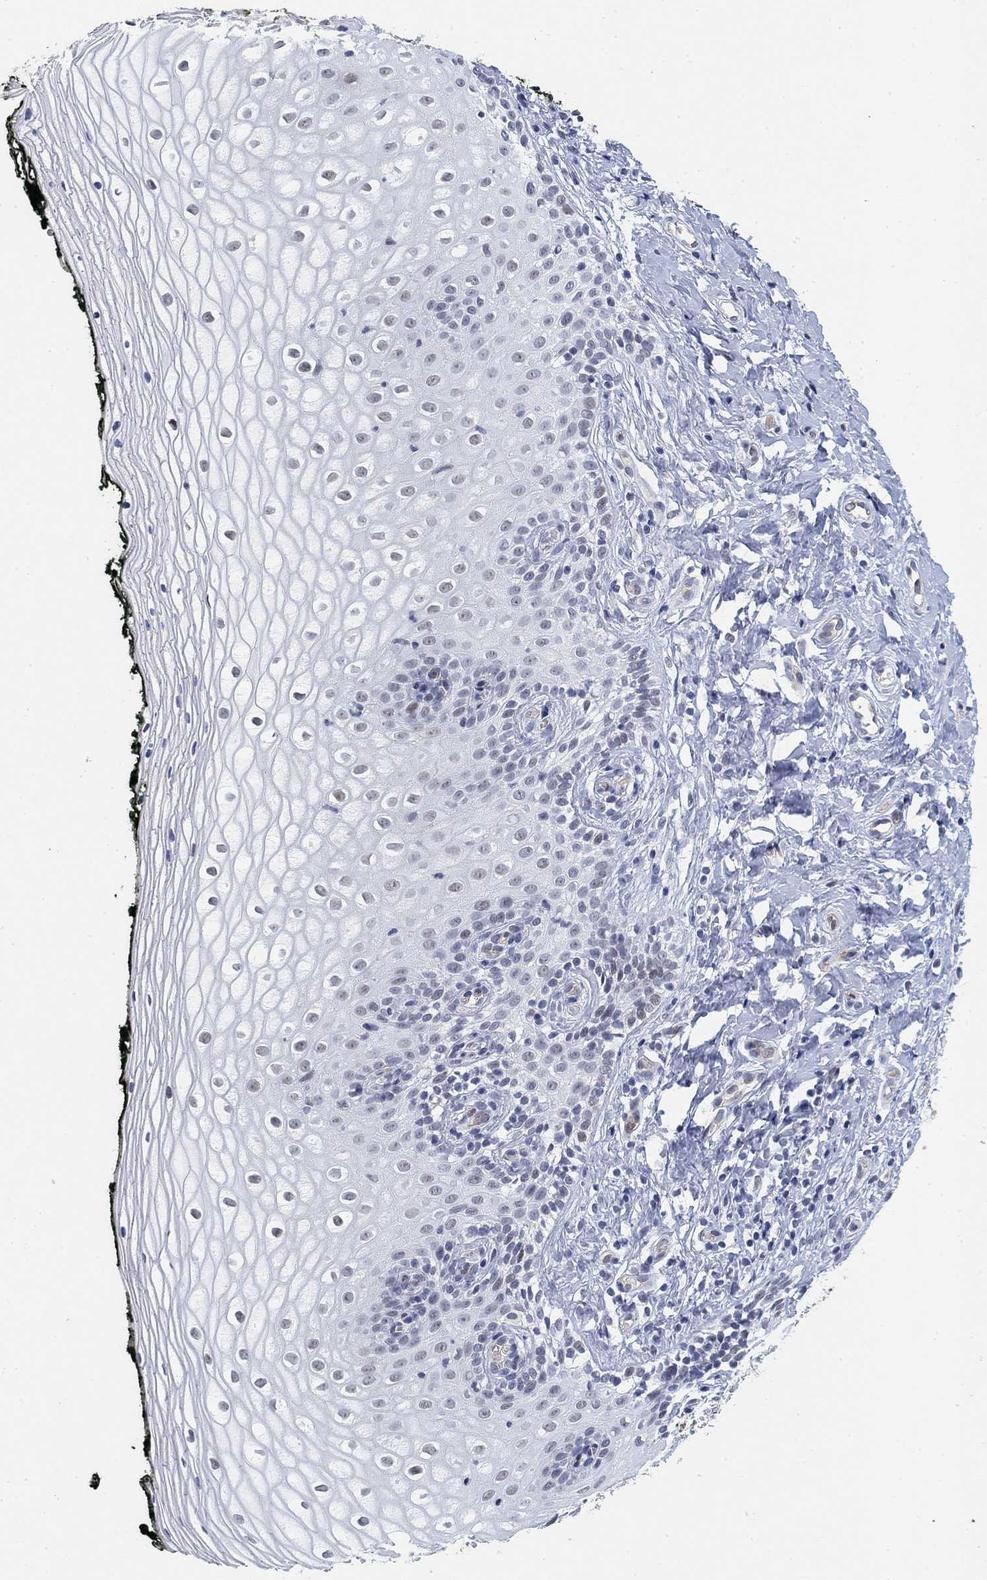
{"staining": {"intensity": "negative", "quantity": "none", "location": "none"}, "tissue": "vagina", "cell_type": "Squamous epithelial cells", "image_type": "normal", "snomed": [{"axis": "morphology", "description": "Normal tissue, NOS"}, {"axis": "topography", "description": "Vagina"}], "caption": "Photomicrograph shows no significant protein staining in squamous epithelial cells of benign vagina. Nuclei are stained in blue.", "gene": "PAX6", "patient": {"sex": "female", "age": 47}}